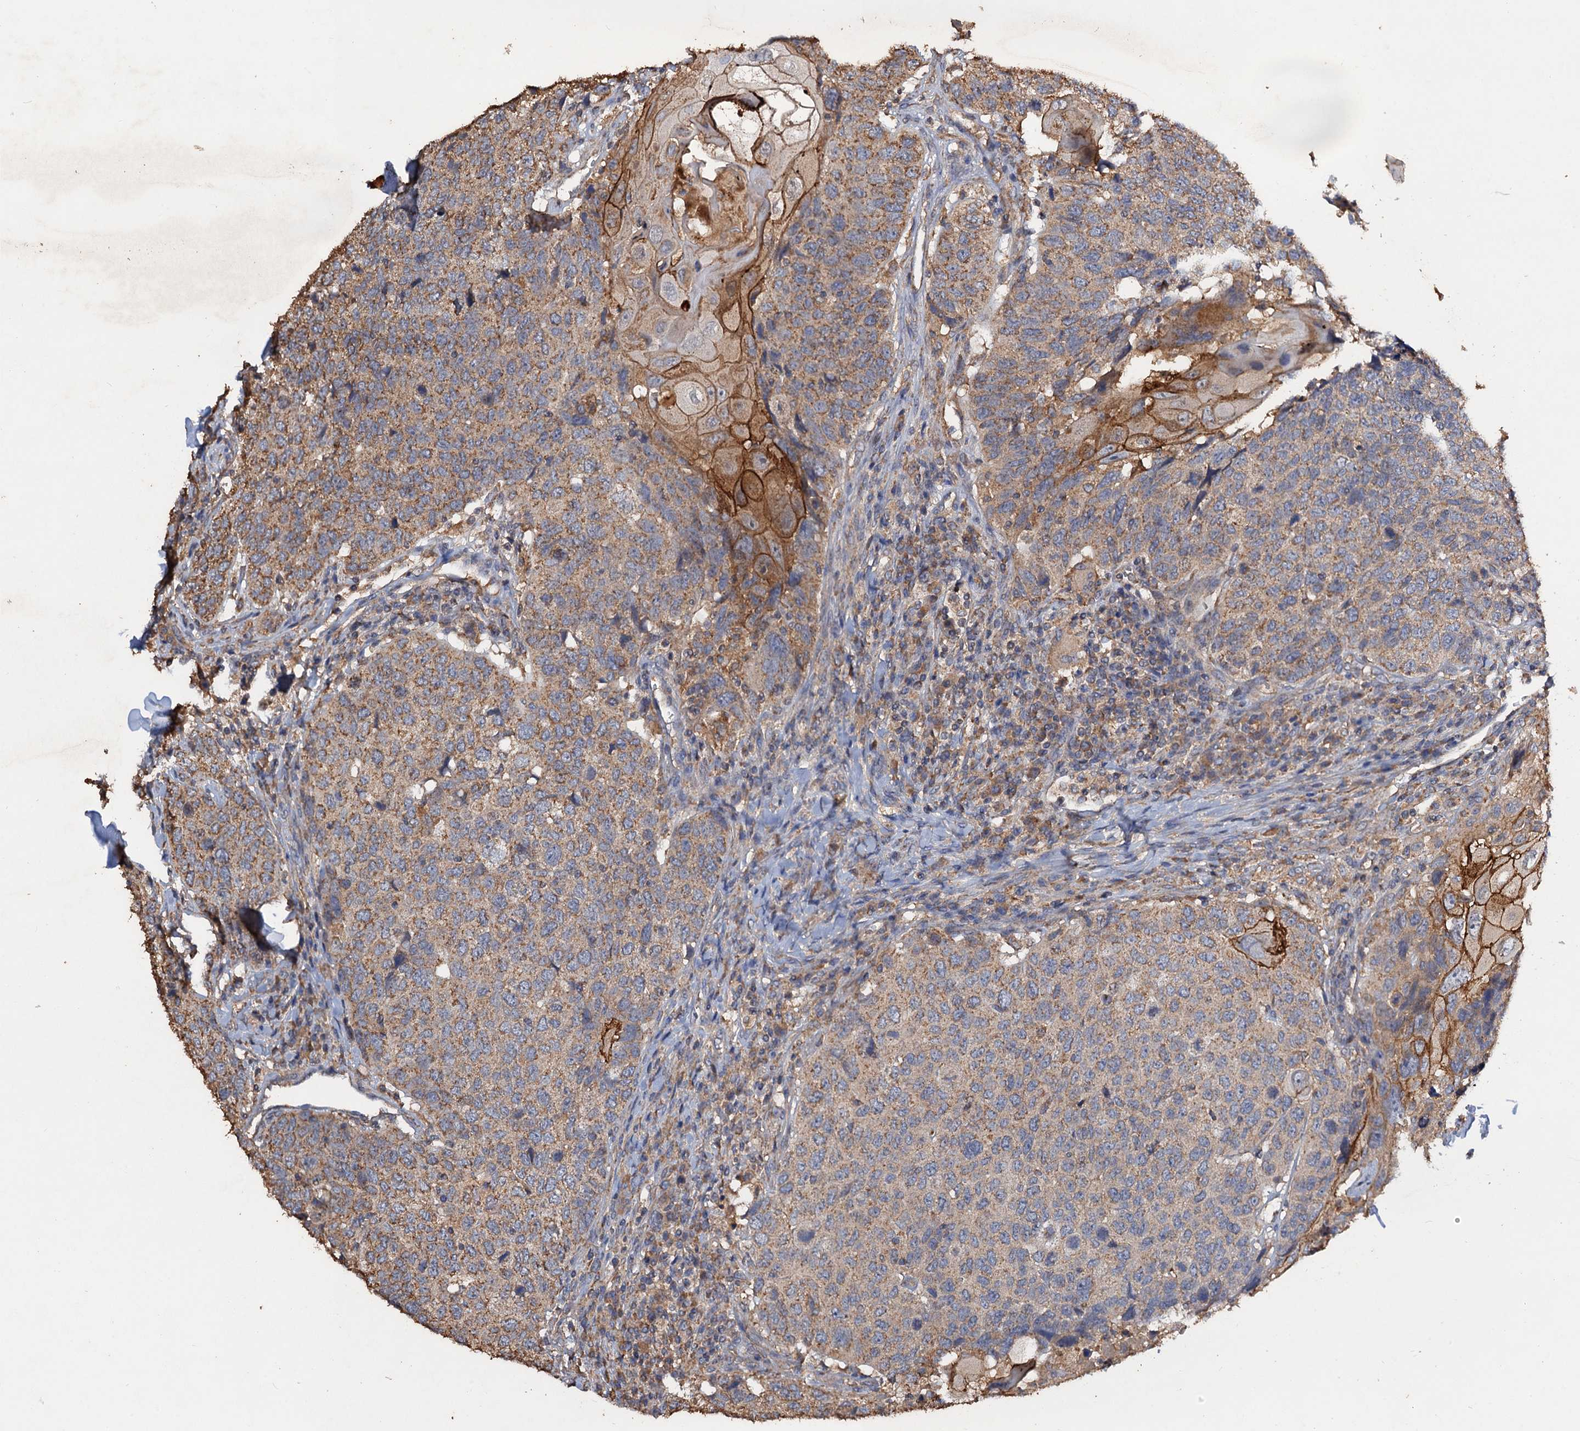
{"staining": {"intensity": "moderate", "quantity": "25%-75%", "location": "cytoplasmic/membranous"}, "tissue": "head and neck cancer", "cell_type": "Tumor cells", "image_type": "cancer", "snomed": [{"axis": "morphology", "description": "Squamous cell carcinoma, NOS"}, {"axis": "topography", "description": "Head-Neck"}], "caption": "Head and neck cancer (squamous cell carcinoma) was stained to show a protein in brown. There is medium levels of moderate cytoplasmic/membranous positivity in about 25%-75% of tumor cells.", "gene": "SCUBE3", "patient": {"sex": "male", "age": 66}}